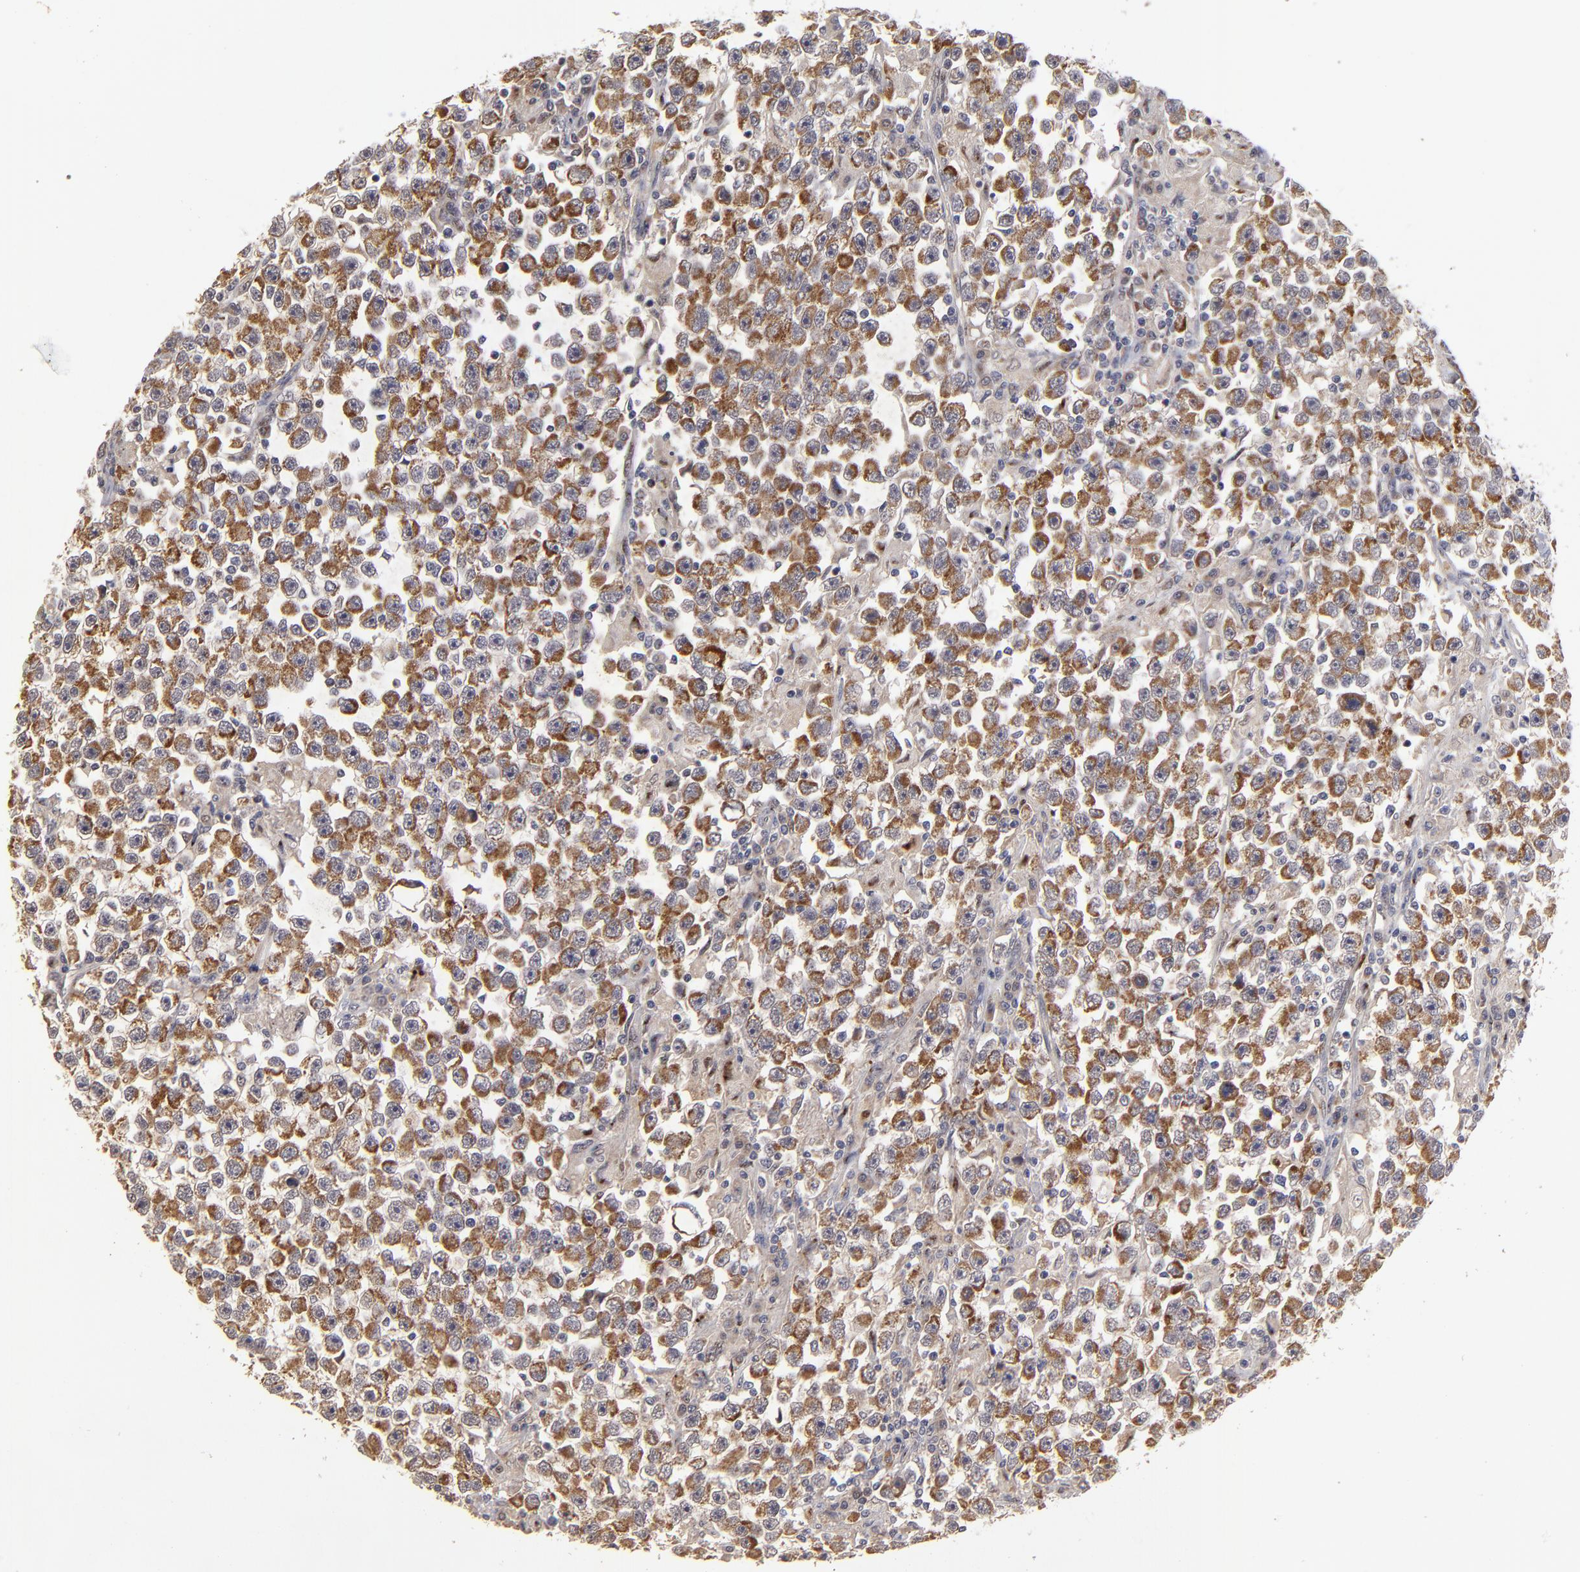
{"staining": {"intensity": "moderate", "quantity": ">75%", "location": "cytoplasmic/membranous"}, "tissue": "testis cancer", "cell_type": "Tumor cells", "image_type": "cancer", "snomed": [{"axis": "morphology", "description": "Seminoma, NOS"}, {"axis": "topography", "description": "Testis"}], "caption": "Immunohistochemical staining of human seminoma (testis) shows medium levels of moderate cytoplasmic/membranous protein staining in approximately >75% of tumor cells.", "gene": "EXD2", "patient": {"sex": "male", "age": 33}}